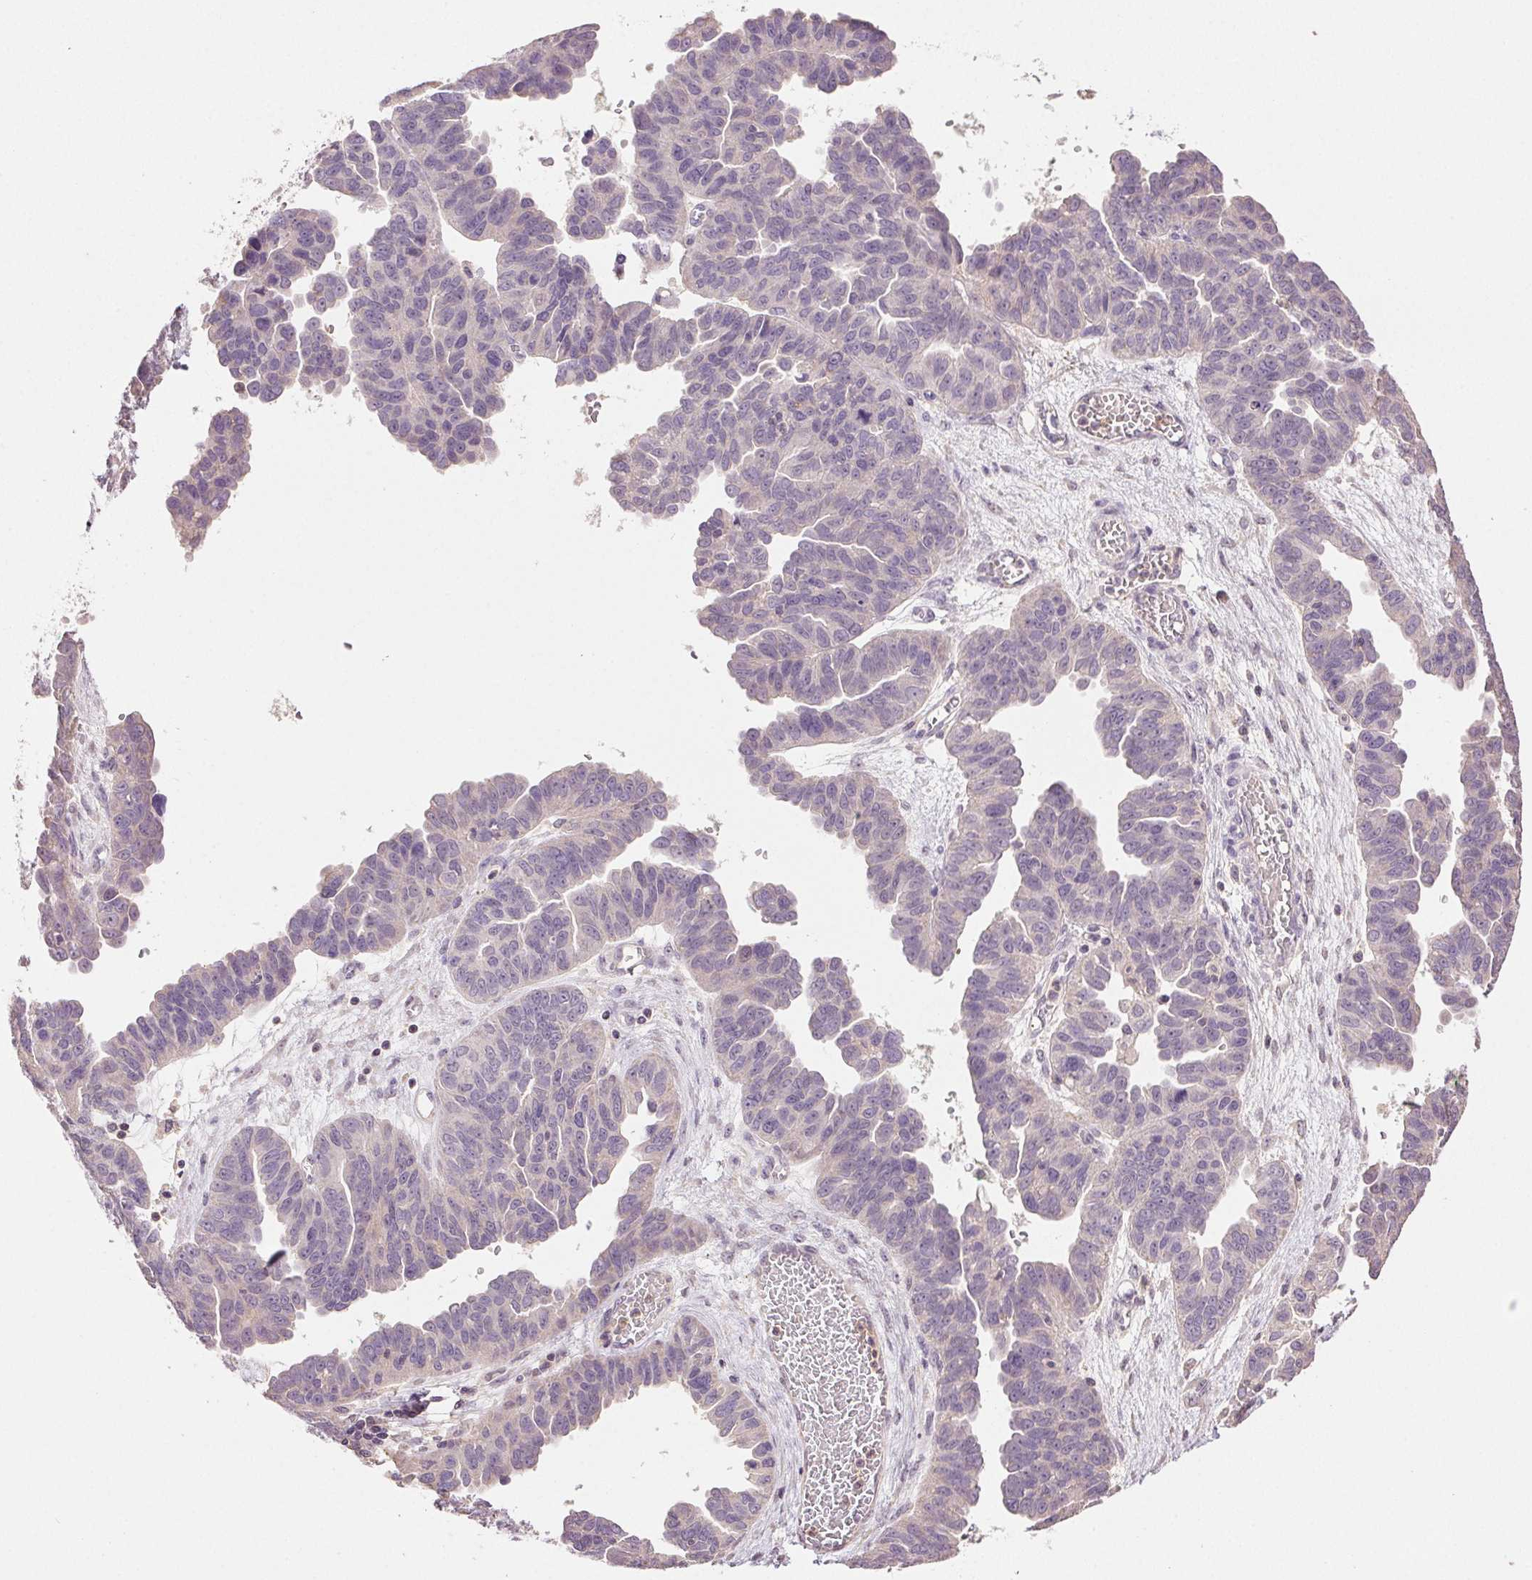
{"staining": {"intensity": "negative", "quantity": "none", "location": "none"}, "tissue": "ovarian cancer", "cell_type": "Tumor cells", "image_type": "cancer", "snomed": [{"axis": "morphology", "description": "Cystadenocarcinoma, serous, NOS"}, {"axis": "topography", "description": "Ovary"}], "caption": "A micrograph of human ovarian serous cystadenocarcinoma is negative for staining in tumor cells. Brightfield microscopy of immunohistochemistry (IHC) stained with DAB (brown) and hematoxylin (blue), captured at high magnification.", "gene": "TMEM253", "patient": {"sex": "female", "age": 64}}